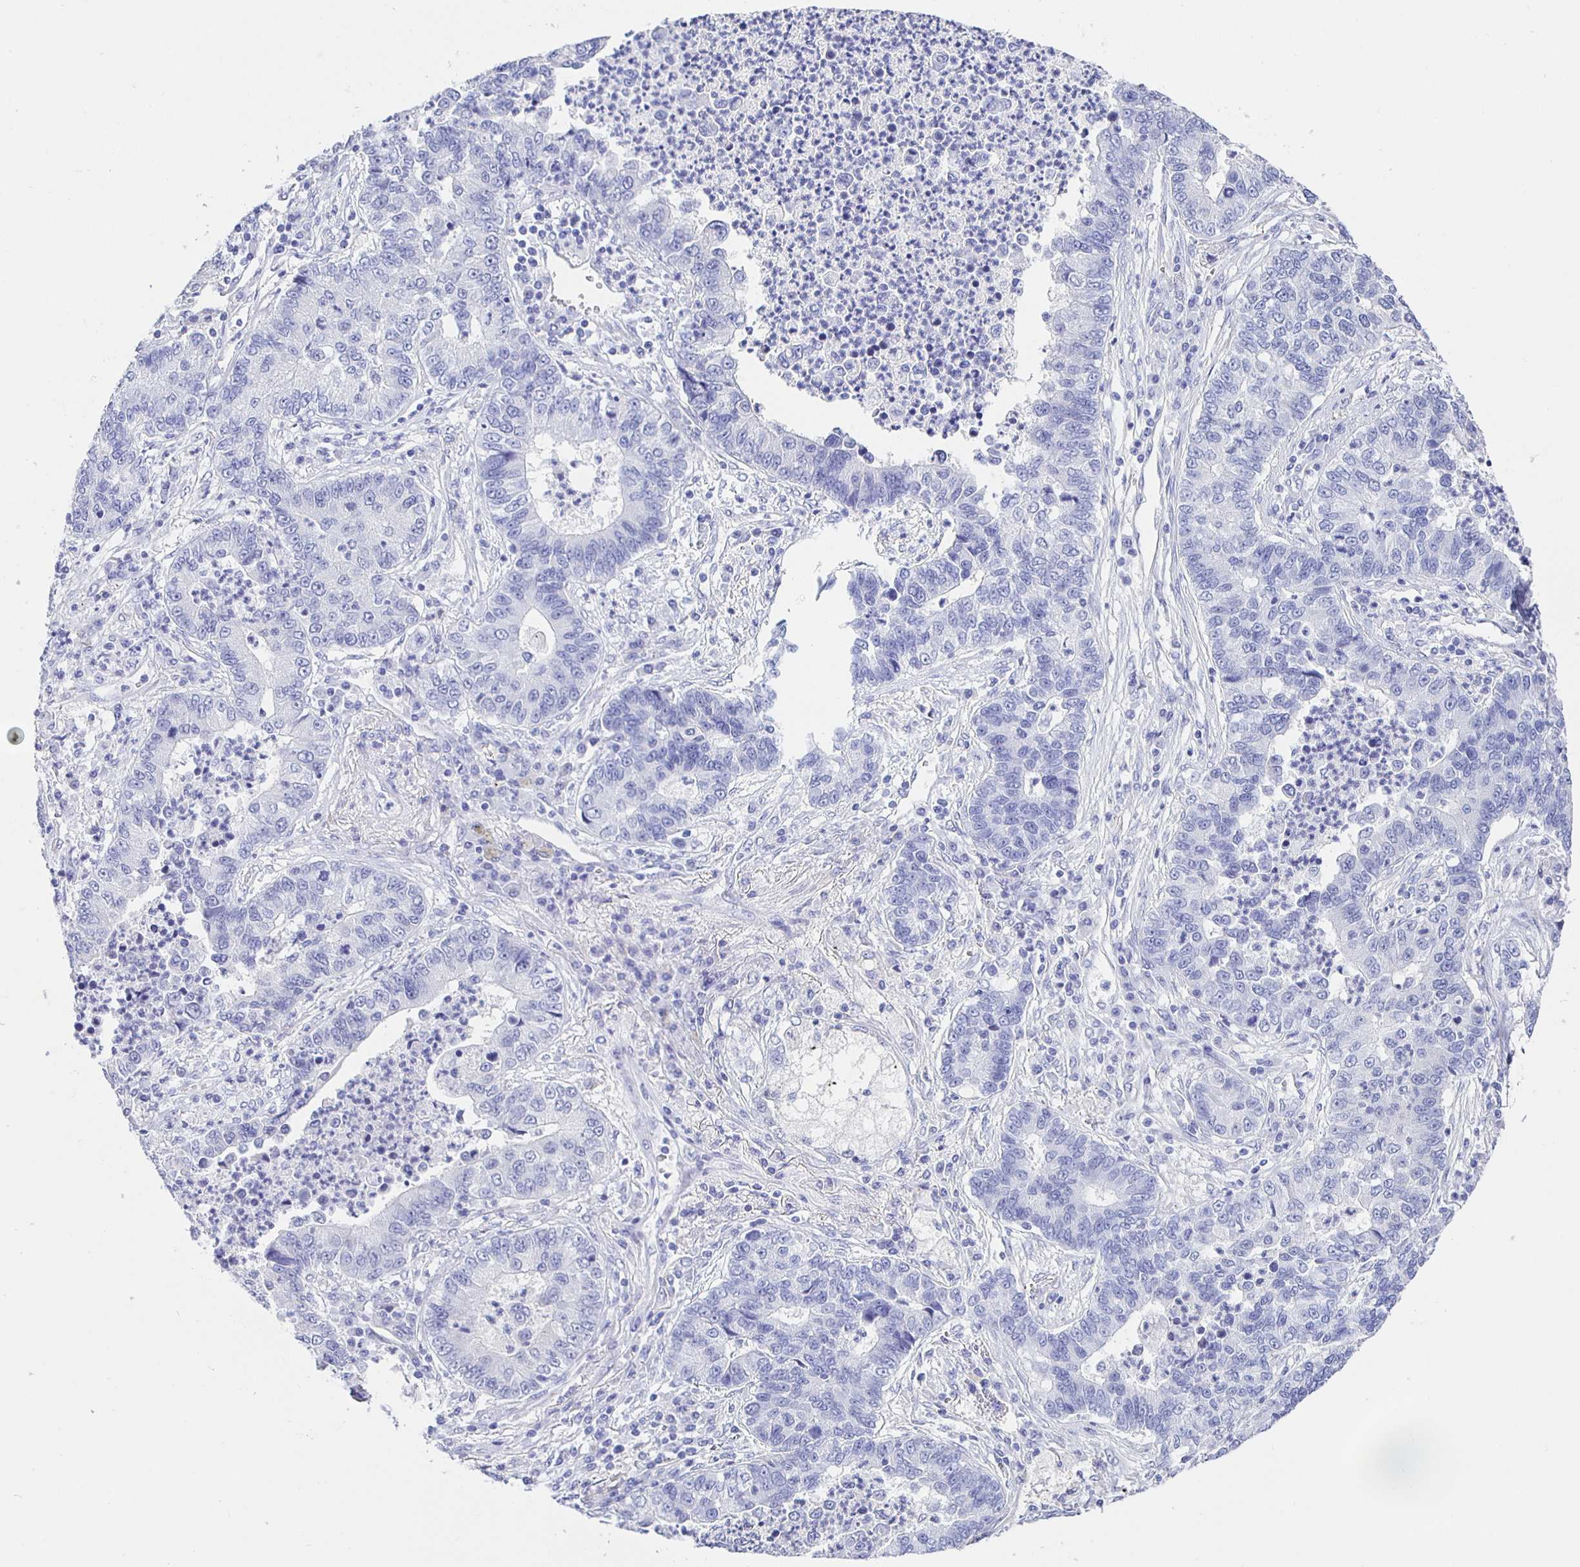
{"staining": {"intensity": "negative", "quantity": "none", "location": "none"}, "tissue": "lung cancer", "cell_type": "Tumor cells", "image_type": "cancer", "snomed": [{"axis": "morphology", "description": "Adenocarcinoma, NOS"}, {"axis": "topography", "description": "Lung"}], "caption": "Lung cancer stained for a protein using immunohistochemistry (IHC) exhibits no staining tumor cells.", "gene": "HSPA4L", "patient": {"sex": "female", "age": 57}}